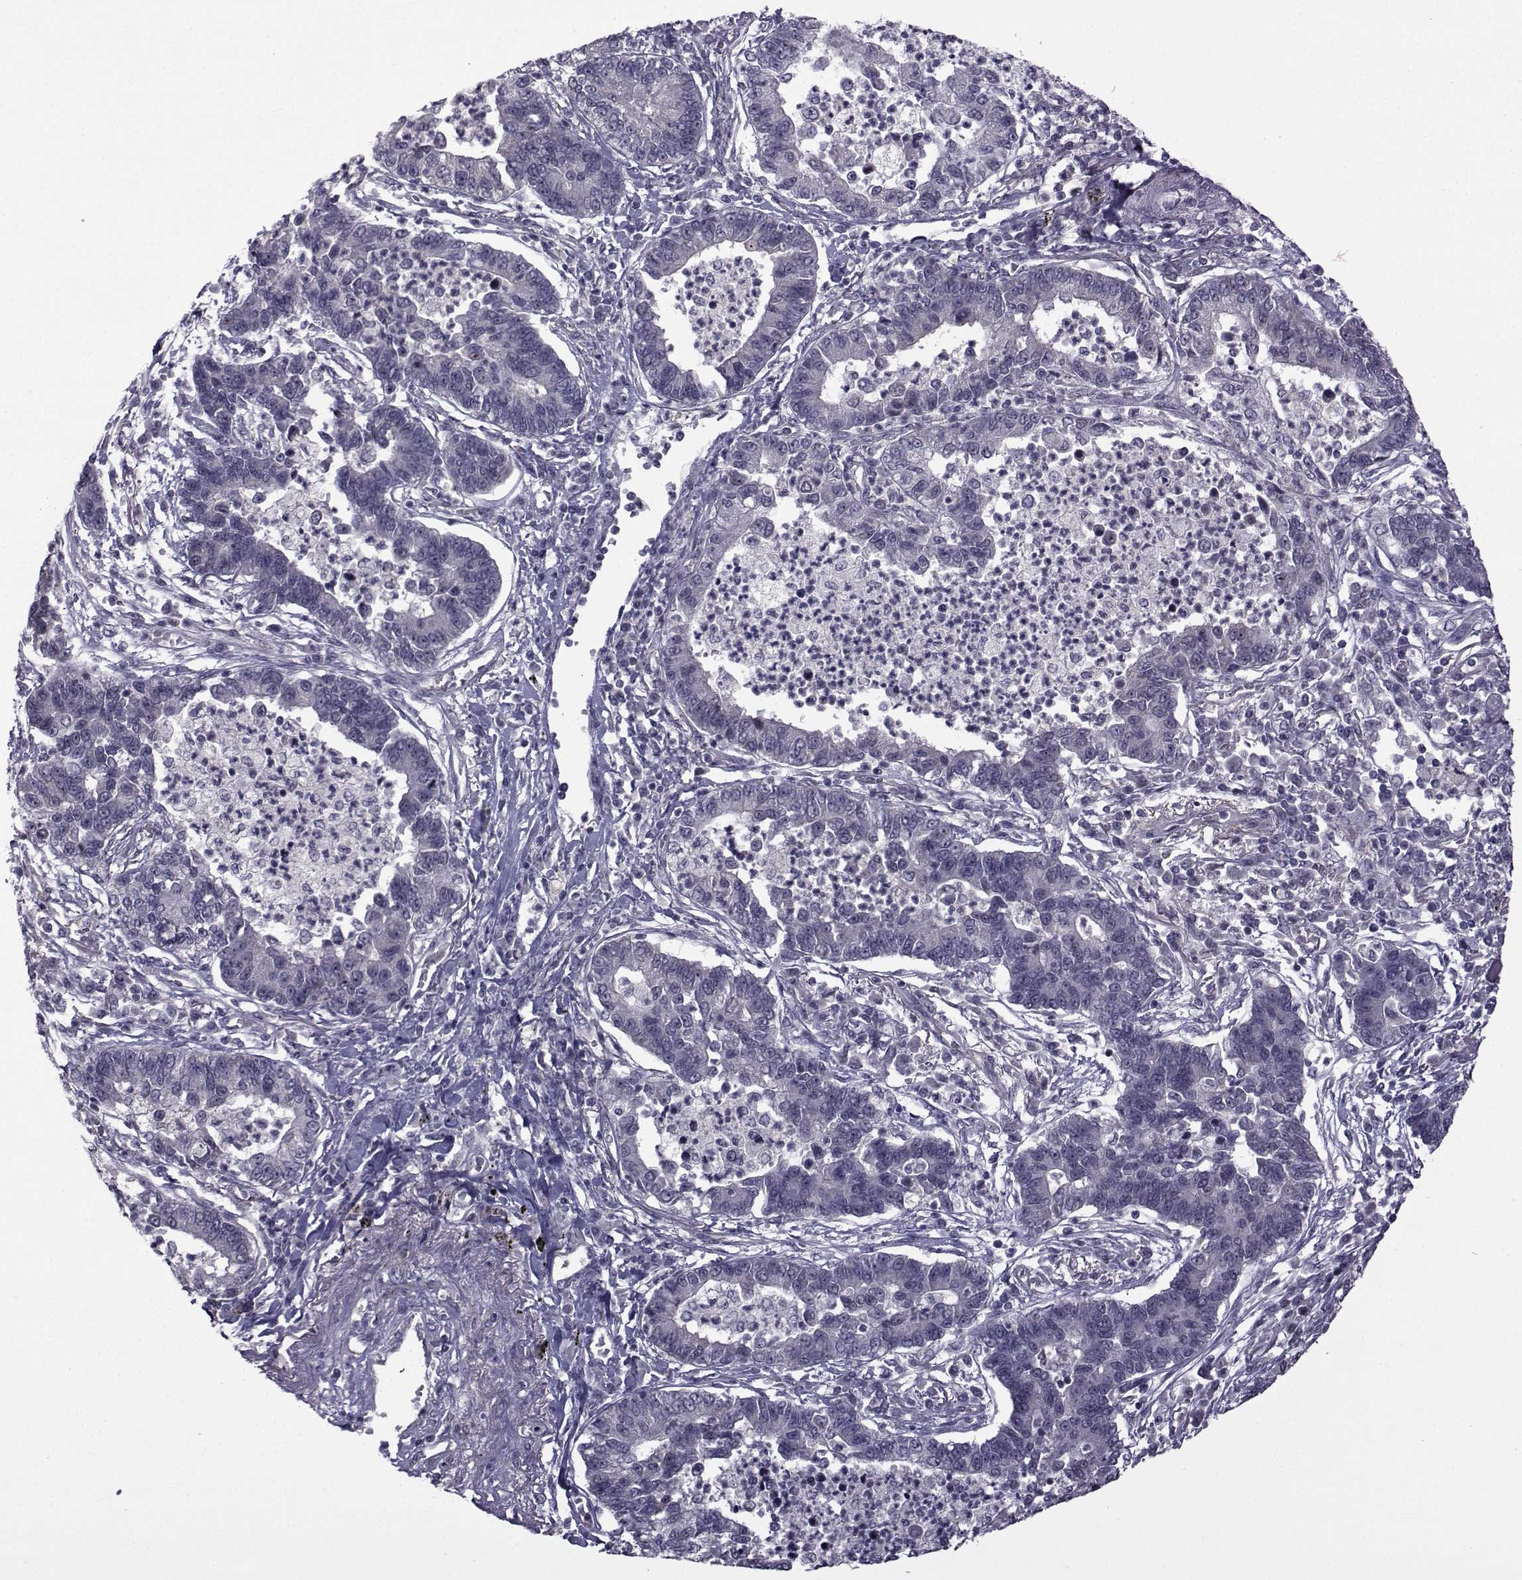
{"staining": {"intensity": "negative", "quantity": "none", "location": "none"}, "tissue": "lung cancer", "cell_type": "Tumor cells", "image_type": "cancer", "snomed": [{"axis": "morphology", "description": "Adenocarcinoma, NOS"}, {"axis": "topography", "description": "Lung"}], "caption": "DAB immunohistochemical staining of human lung adenocarcinoma reveals no significant positivity in tumor cells. (Immunohistochemistry, brightfield microscopy, high magnification).", "gene": "CFAP74", "patient": {"sex": "female", "age": 57}}